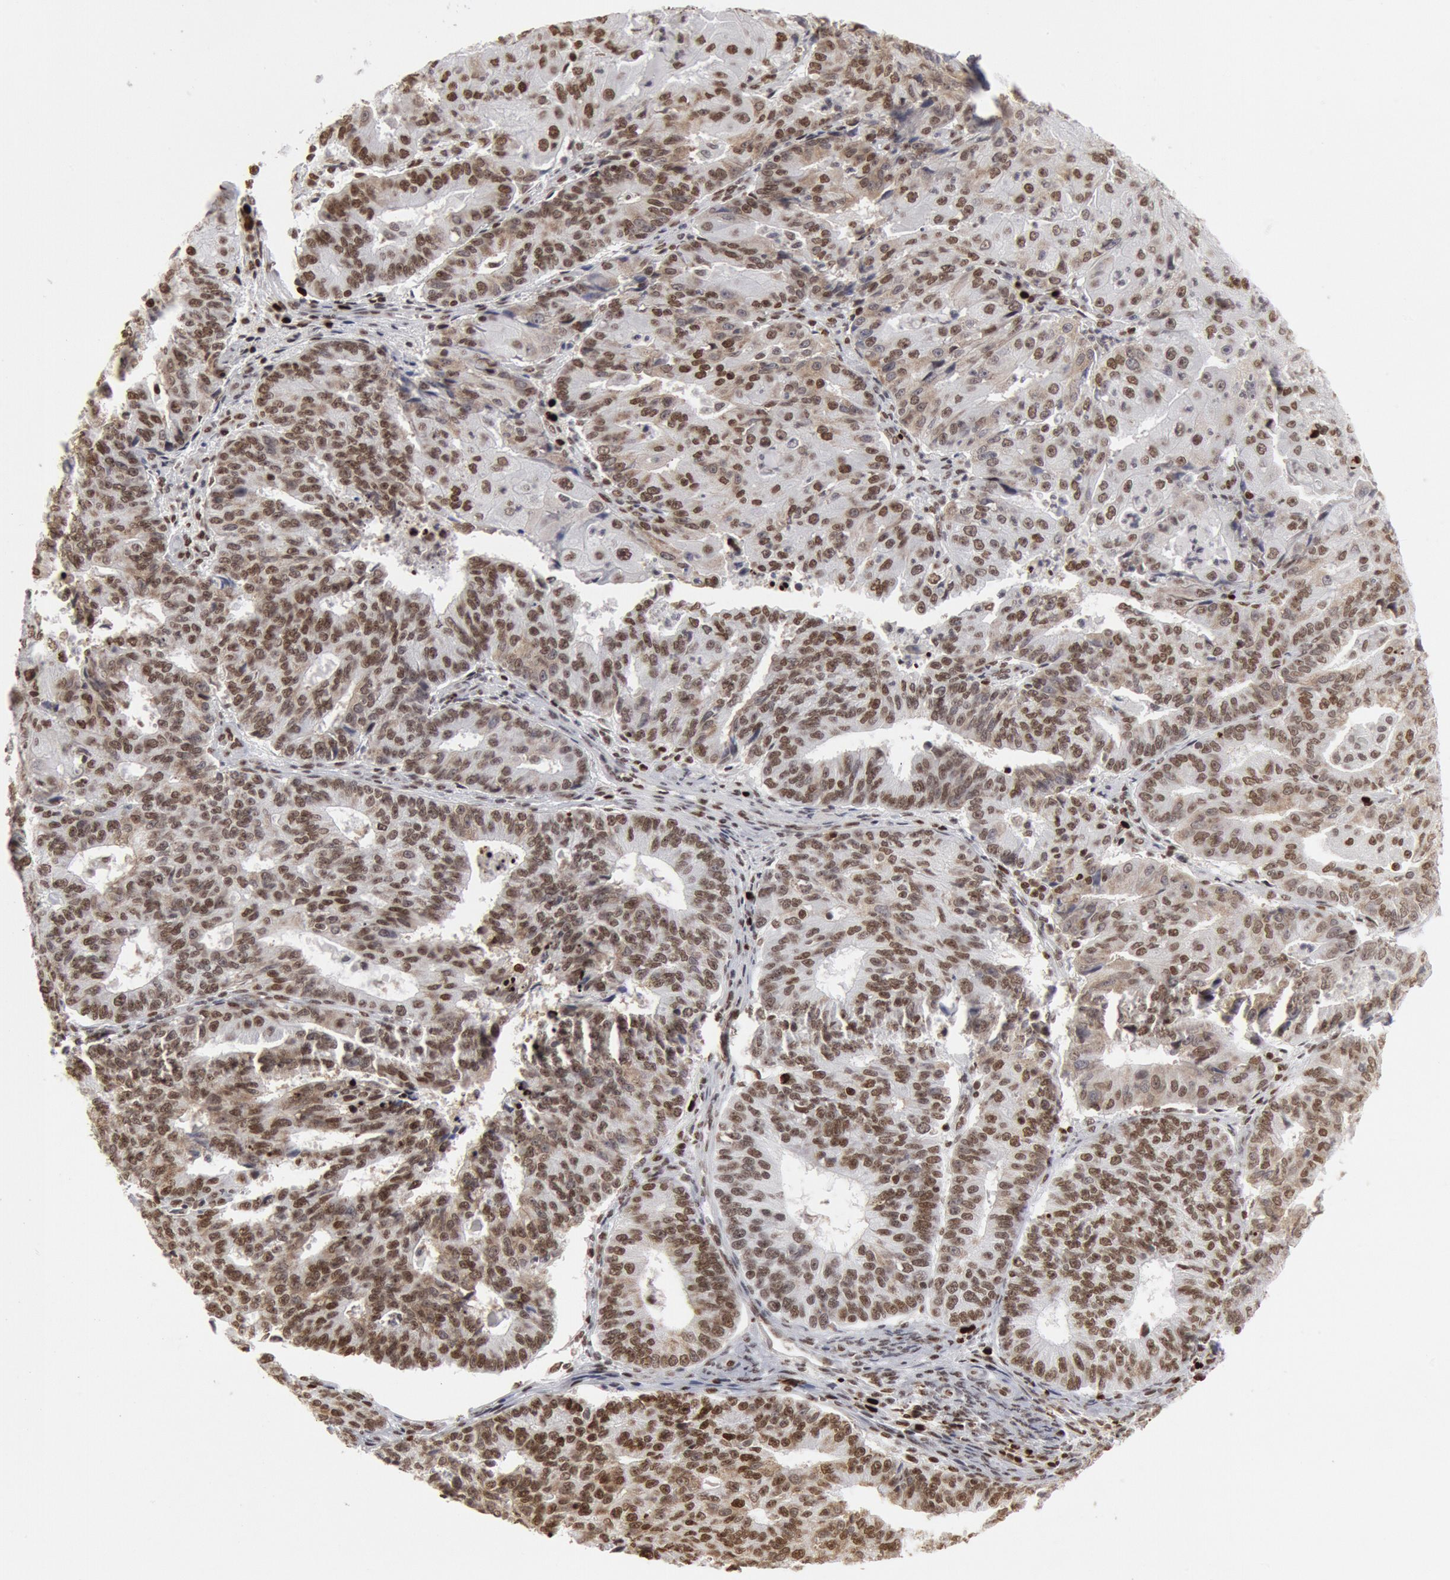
{"staining": {"intensity": "moderate", "quantity": "25%-75%", "location": "nuclear"}, "tissue": "endometrial cancer", "cell_type": "Tumor cells", "image_type": "cancer", "snomed": [{"axis": "morphology", "description": "Adenocarcinoma, NOS"}, {"axis": "topography", "description": "Endometrium"}], "caption": "High-magnification brightfield microscopy of endometrial cancer (adenocarcinoma) stained with DAB (3,3'-diaminobenzidine) (brown) and counterstained with hematoxylin (blue). tumor cells exhibit moderate nuclear positivity is appreciated in approximately25%-75% of cells.", "gene": "SUB1", "patient": {"sex": "female", "age": 56}}